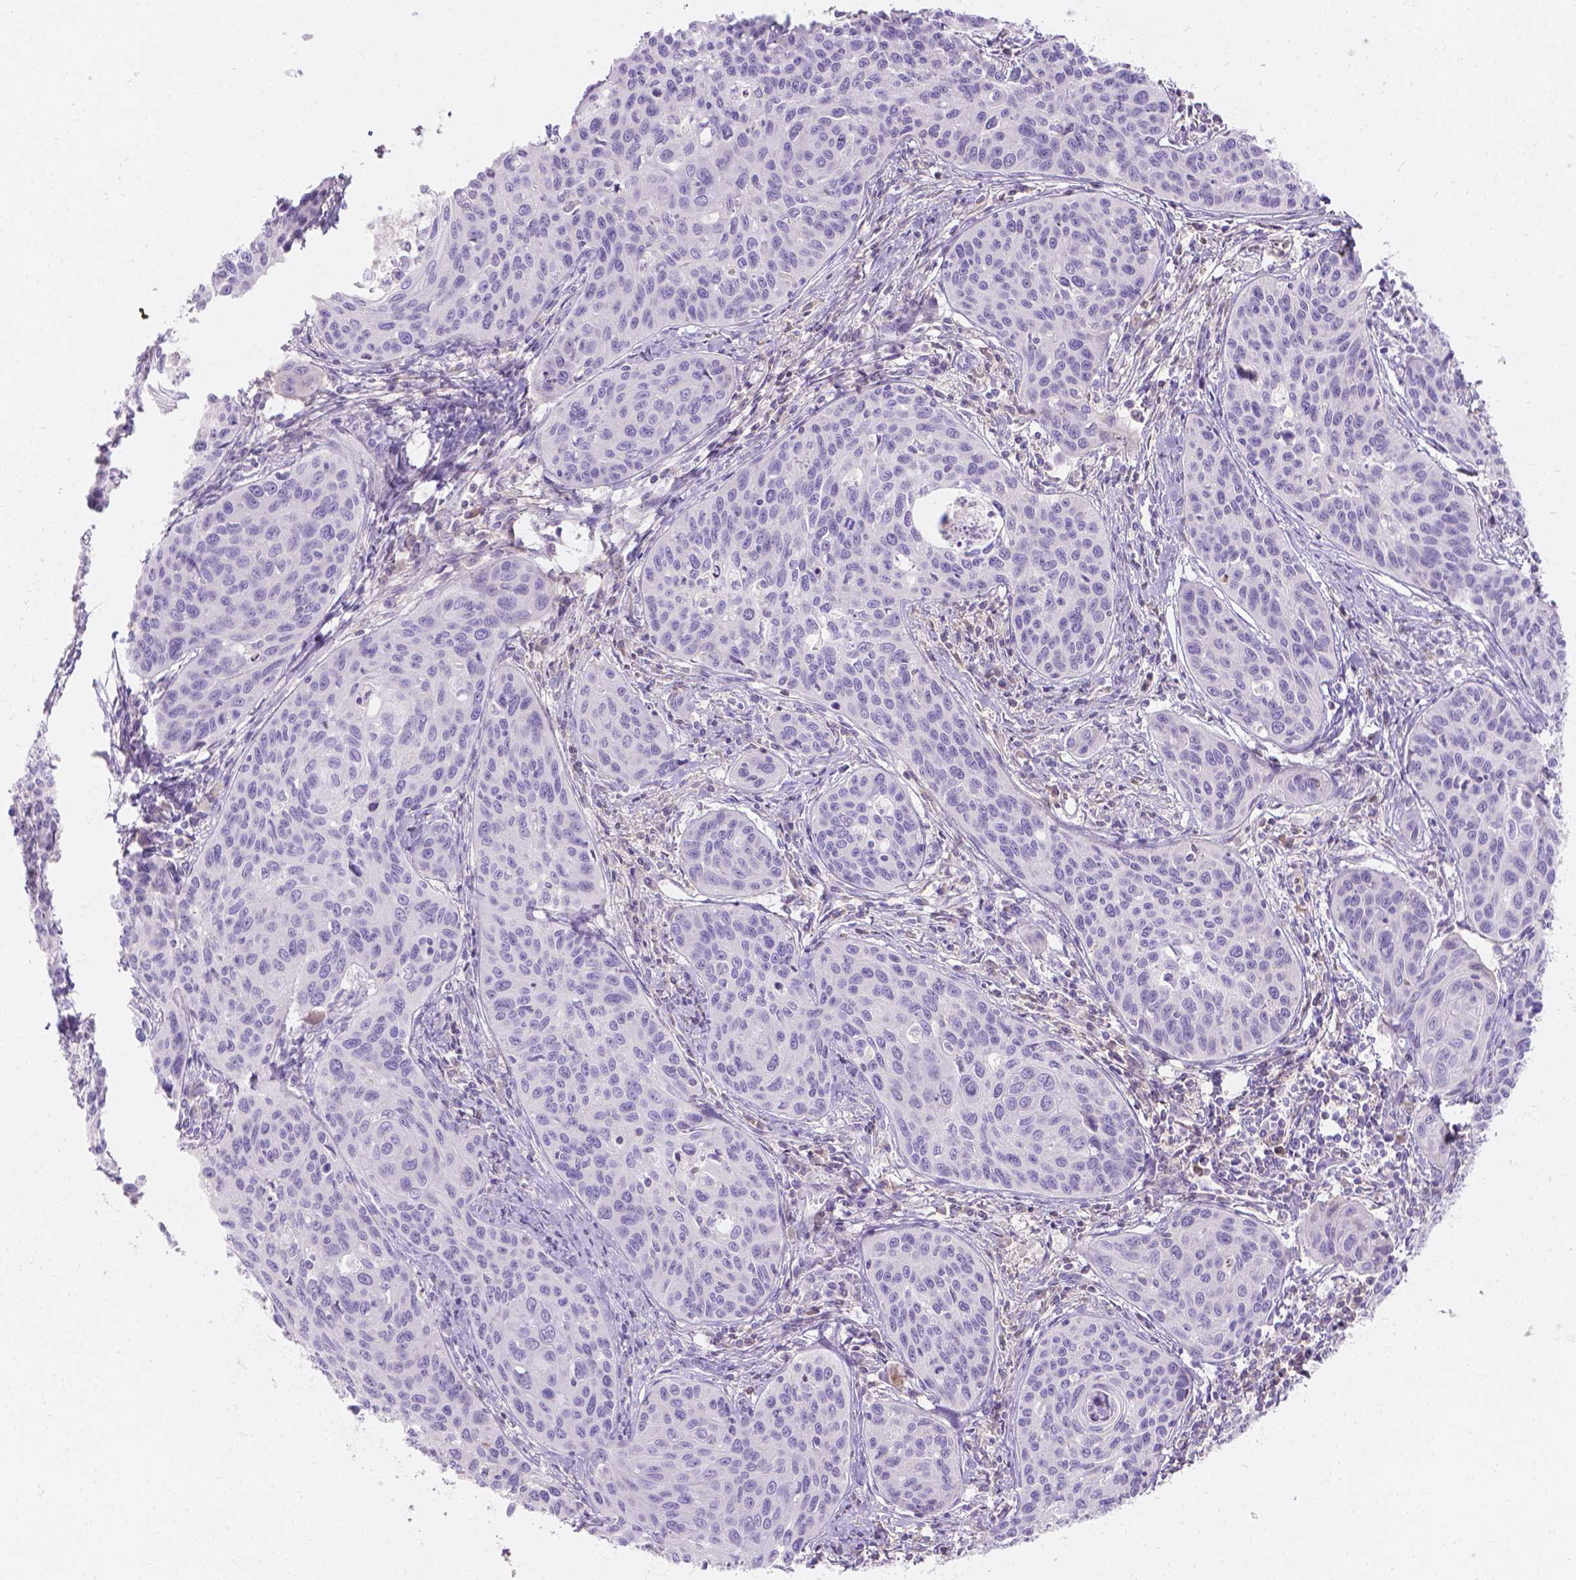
{"staining": {"intensity": "negative", "quantity": "none", "location": "none"}, "tissue": "cervical cancer", "cell_type": "Tumor cells", "image_type": "cancer", "snomed": [{"axis": "morphology", "description": "Squamous cell carcinoma, NOS"}, {"axis": "topography", "description": "Cervix"}], "caption": "Cervical squamous cell carcinoma was stained to show a protein in brown. There is no significant positivity in tumor cells.", "gene": "GAL3ST2", "patient": {"sex": "female", "age": 31}}